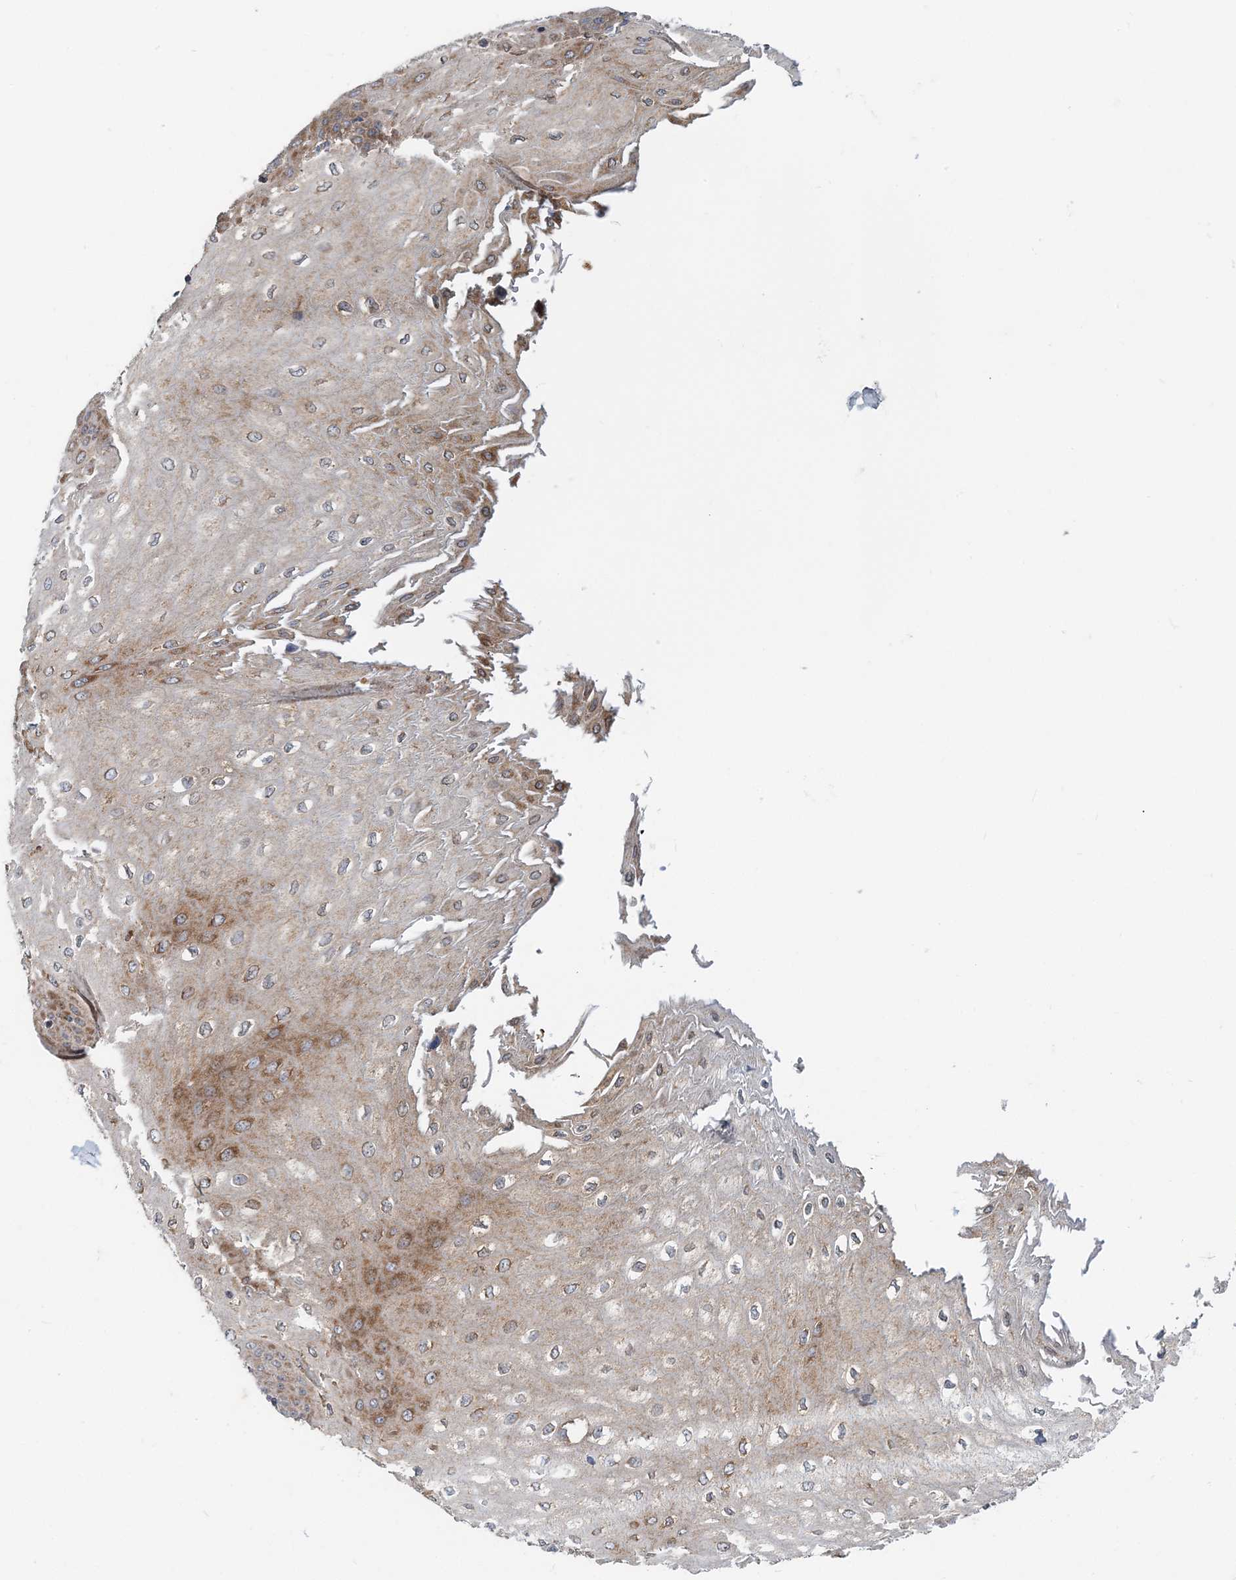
{"staining": {"intensity": "moderate", "quantity": ">75%", "location": "cytoplasmic/membranous"}, "tissue": "esophagus", "cell_type": "Squamous epithelial cells", "image_type": "normal", "snomed": [{"axis": "morphology", "description": "Normal tissue, NOS"}, {"axis": "topography", "description": "Esophagus"}], "caption": "Immunohistochemical staining of unremarkable human esophagus reveals >75% levels of moderate cytoplasmic/membranous protein expression in about >75% of squamous epithelial cells. The staining was performed using DAB, with brown indicating positive protein expression. Nuclei are stained blue with hematoxylin.", "gene": "MOB4", "patient": {"sex": "male", "age": 60}}